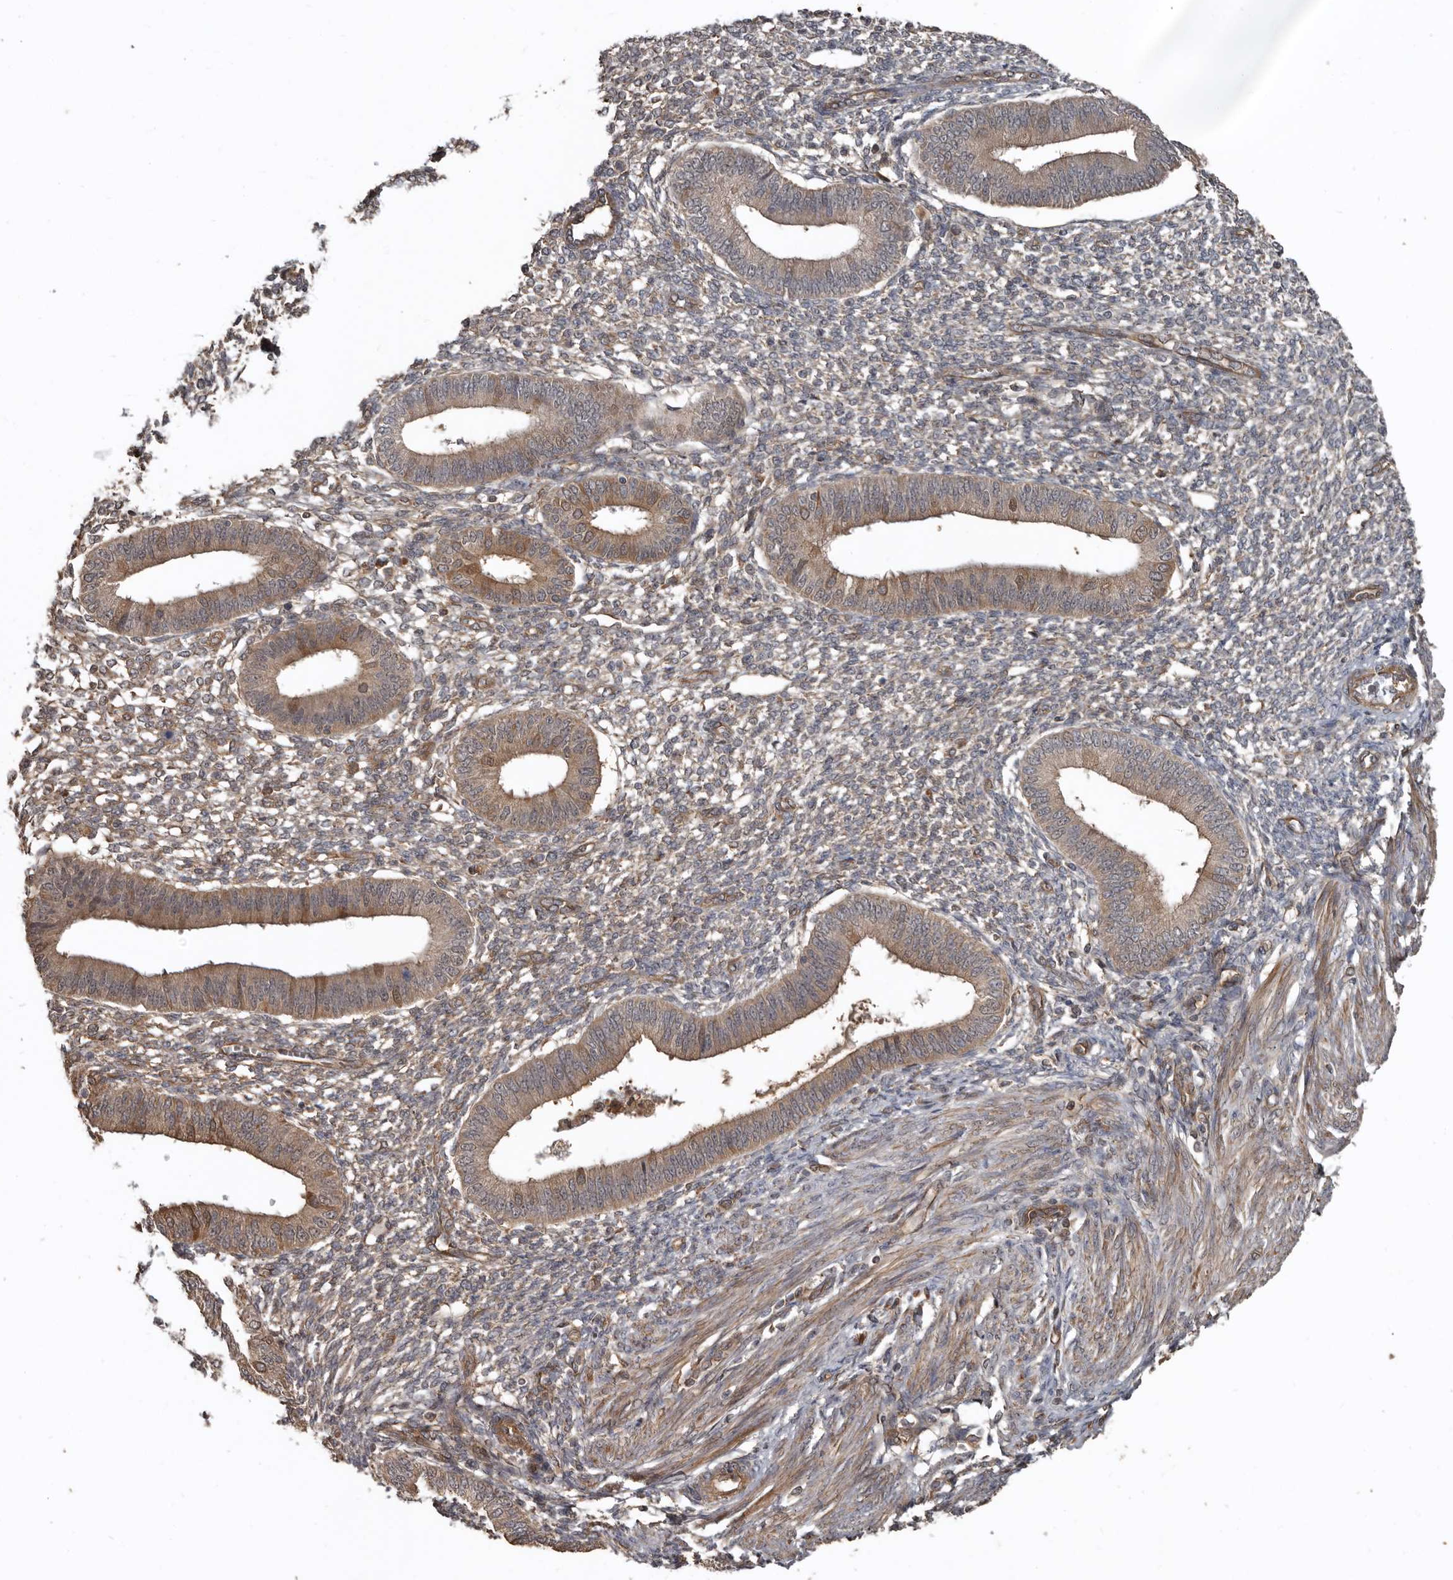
{"staining": {"intensity": "weak", "quantity": ">75%", "location": "cytoplasmic/membranous"}, "tissue": "endometrium", "cell_type": "Cells in endometrial stroma", "image_type": "normal", "snomed": [{"axis": "morphology", "description": "Normal tissue, NOS"}, {"axis": "topography", "description": "Endometrium"}], "caption": "Brown immunohistochemical staining in normal human endometrium exhibits weak cytoplasmic/membranous staining in about >75% of cells in endometrial stroma.", "gene": "EXOC3L1", "patient": {"sex": "female", "age": 46}}